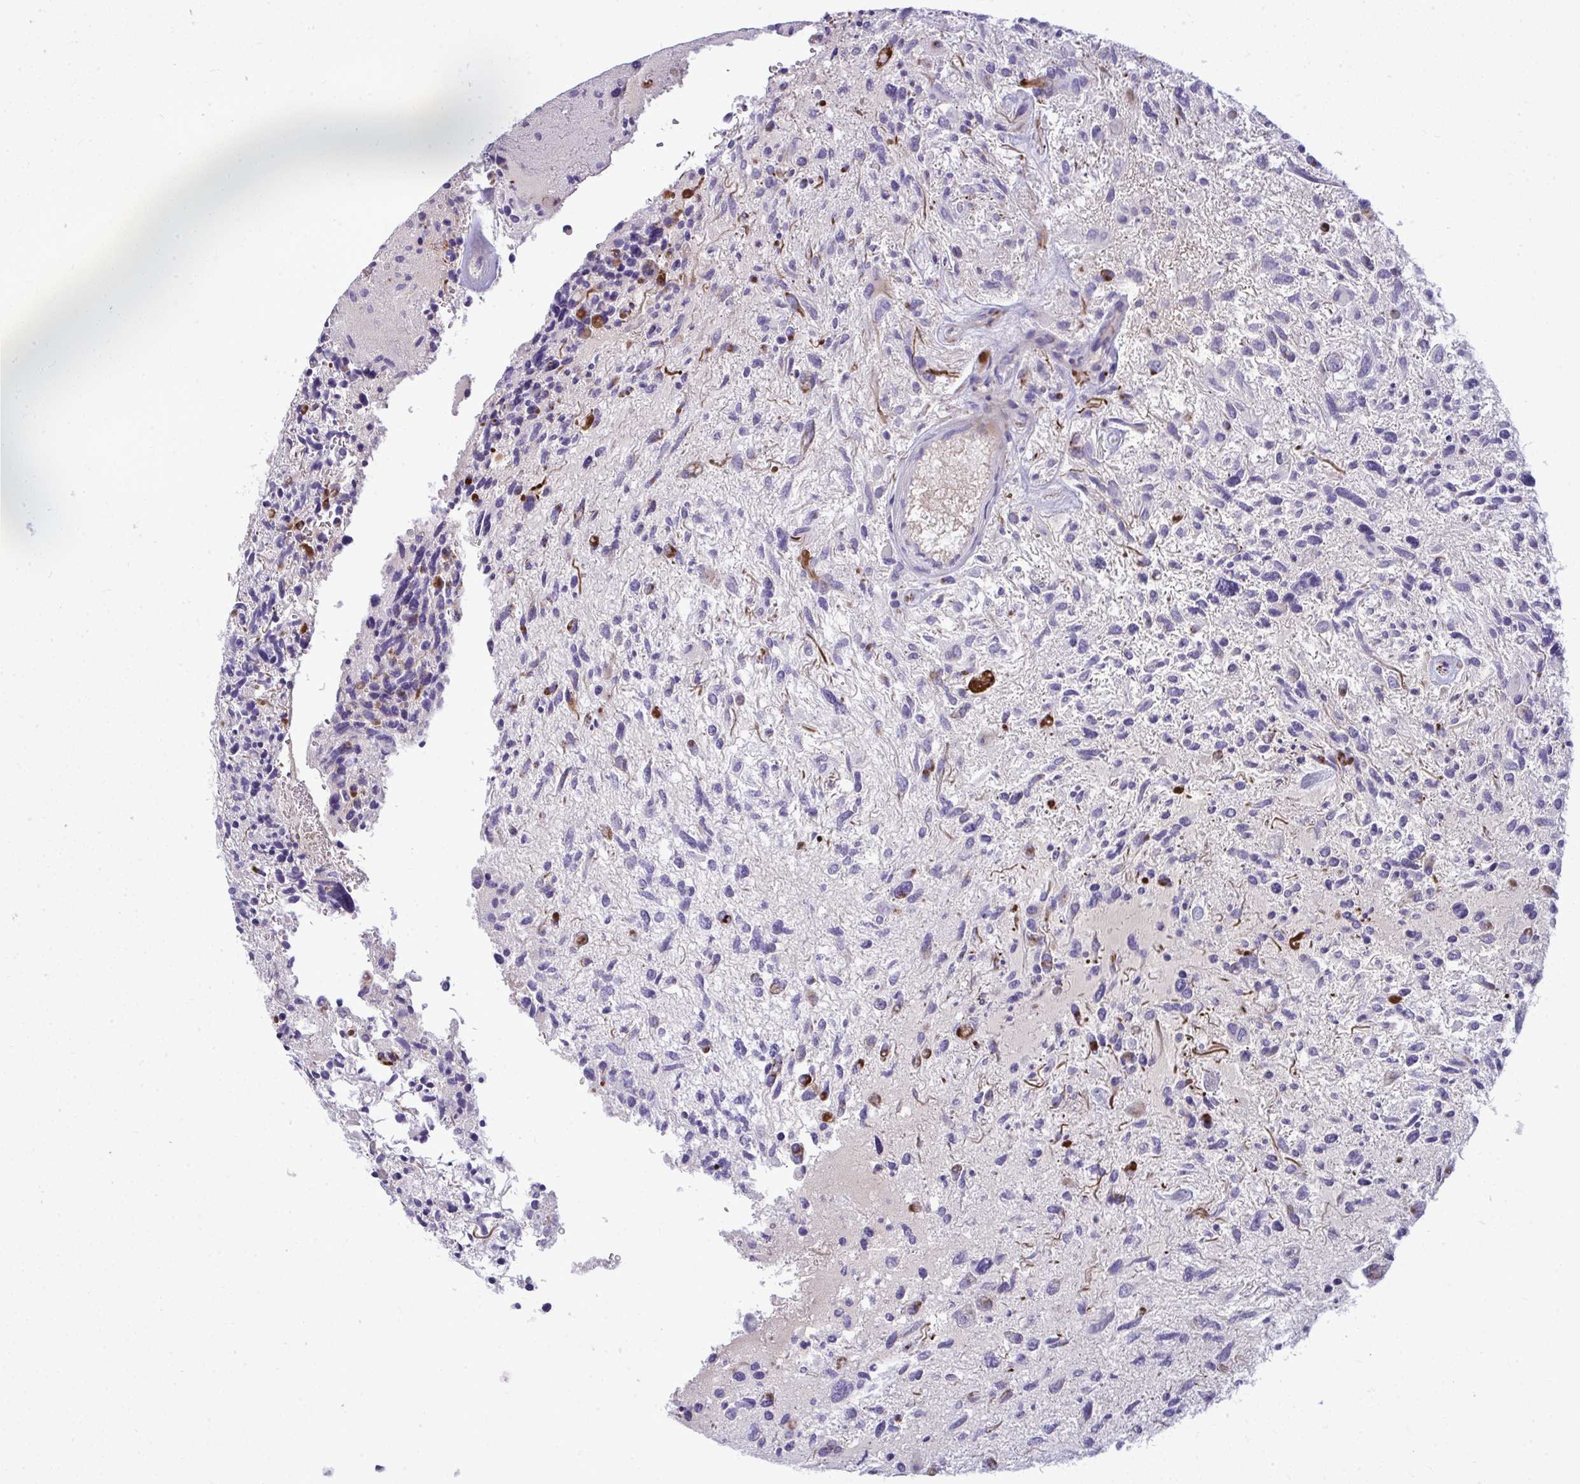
{"staining": {"intensity": "negative", "quantity": "none", "location": "none"}, "tissue": "glioma", "cell_type": "Tumor cells", "image_type": "cancer", "snomed": [{"axis": "morphology", "description": "Glioma, malignant, High grade"}, {"axis": "topography", "description": "Brain"}], "caption": "IHC of human malignant high-grade glioma demonstrates no positivity in tumor cells. Nuclei are stained in blue.", "gene": "SLC14A1", "patient": {"sex": "female", "age": 11}}